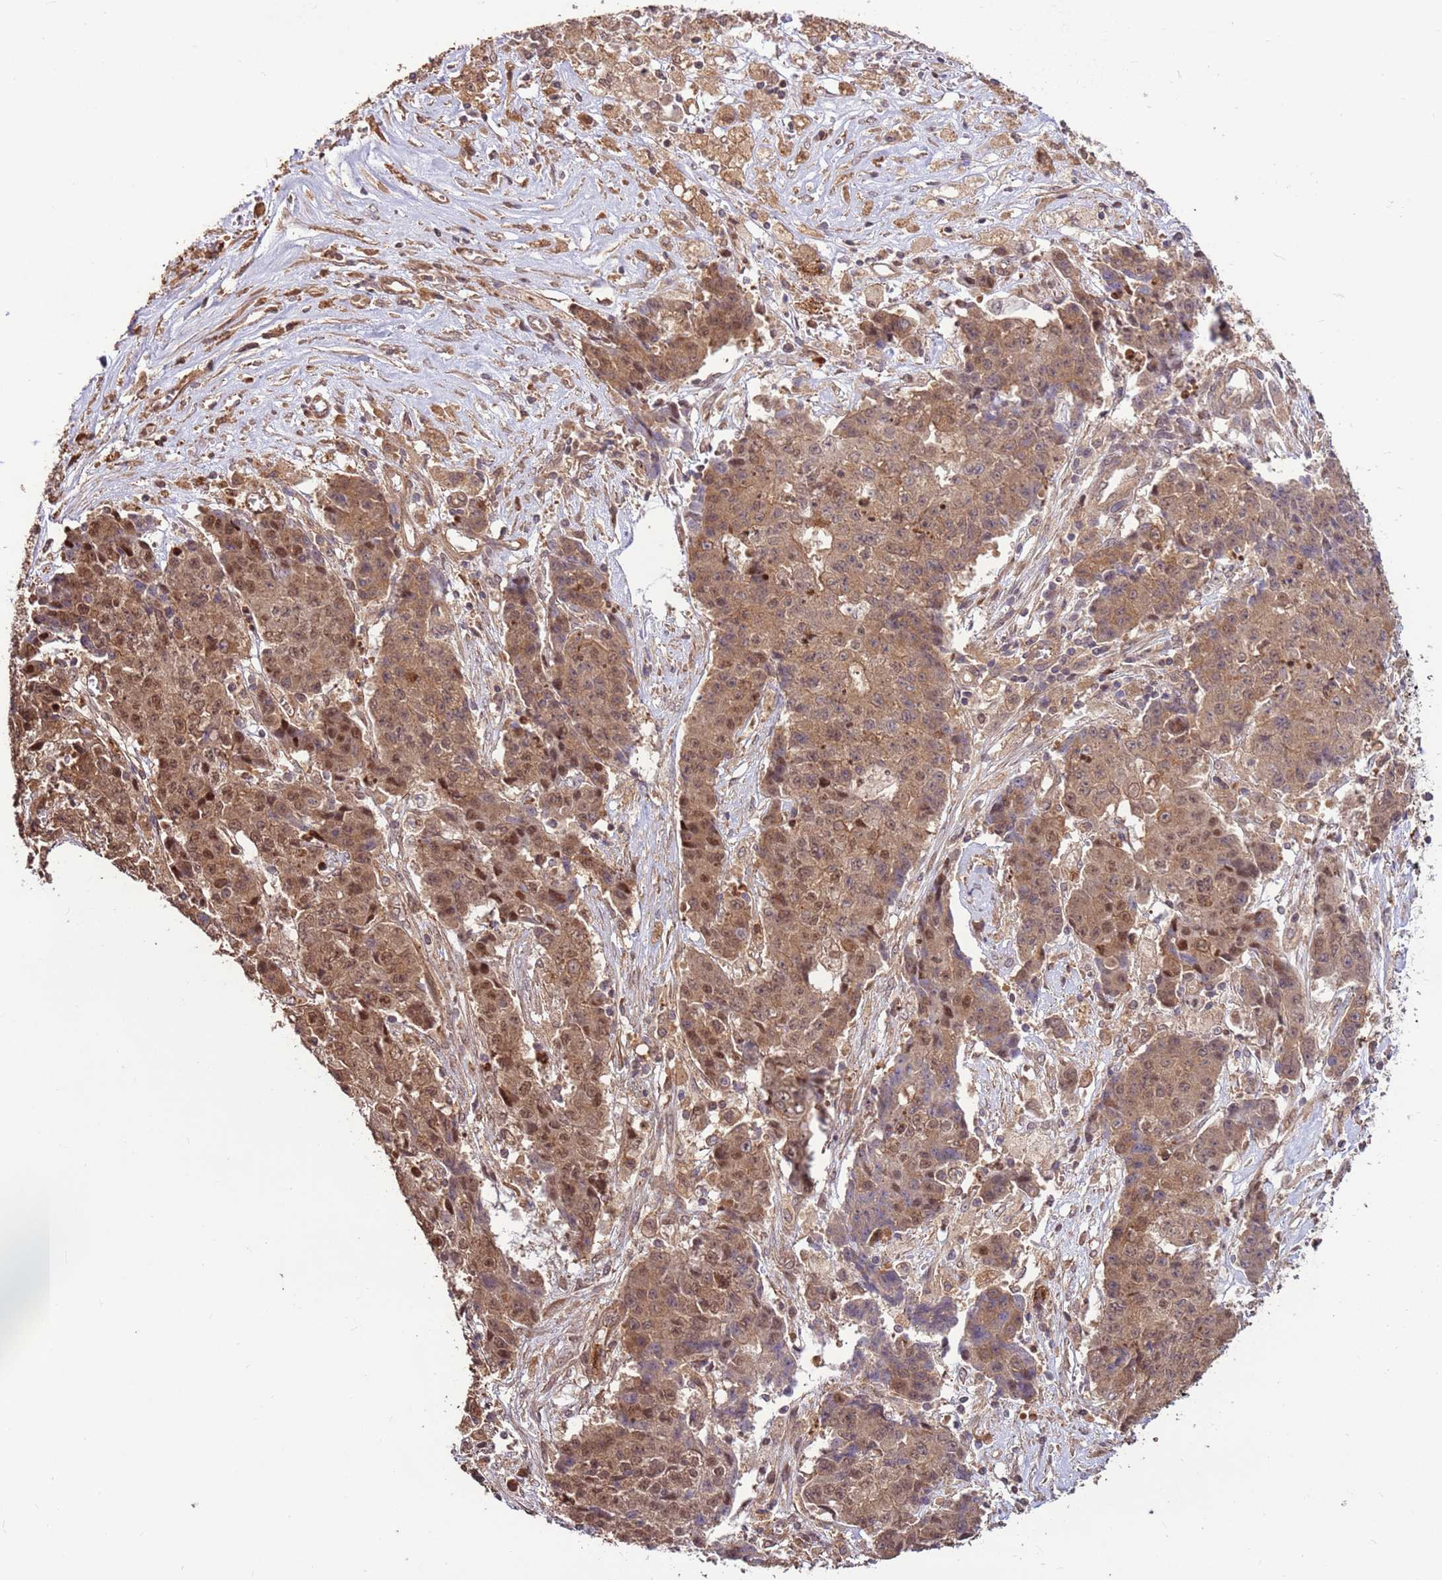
{"staining": {"intensity": "moderate", "quantity": ">75%", "location": "cytoplasmic/membranous,nuclear"}, "tissue": "ovarian cancer", "cell_type": "Tumor cells", "image_type": "cancer", "snomed": [{"axis": "morphology", "description": "Carcinoma, endometroid"}, {"axis": "topography", "description": "Ovary"}], "caption": "Ovarian cancer stained with DAB (3,3'-diaminobenzidine) immunohistochemistry demonstrates medium levels of moderate cytoplasmic/membranous and nuclear positivity in about >75% of tumor cells.", "gene": "CCDC112", "patient": {"sex": "female", "age": 42}}